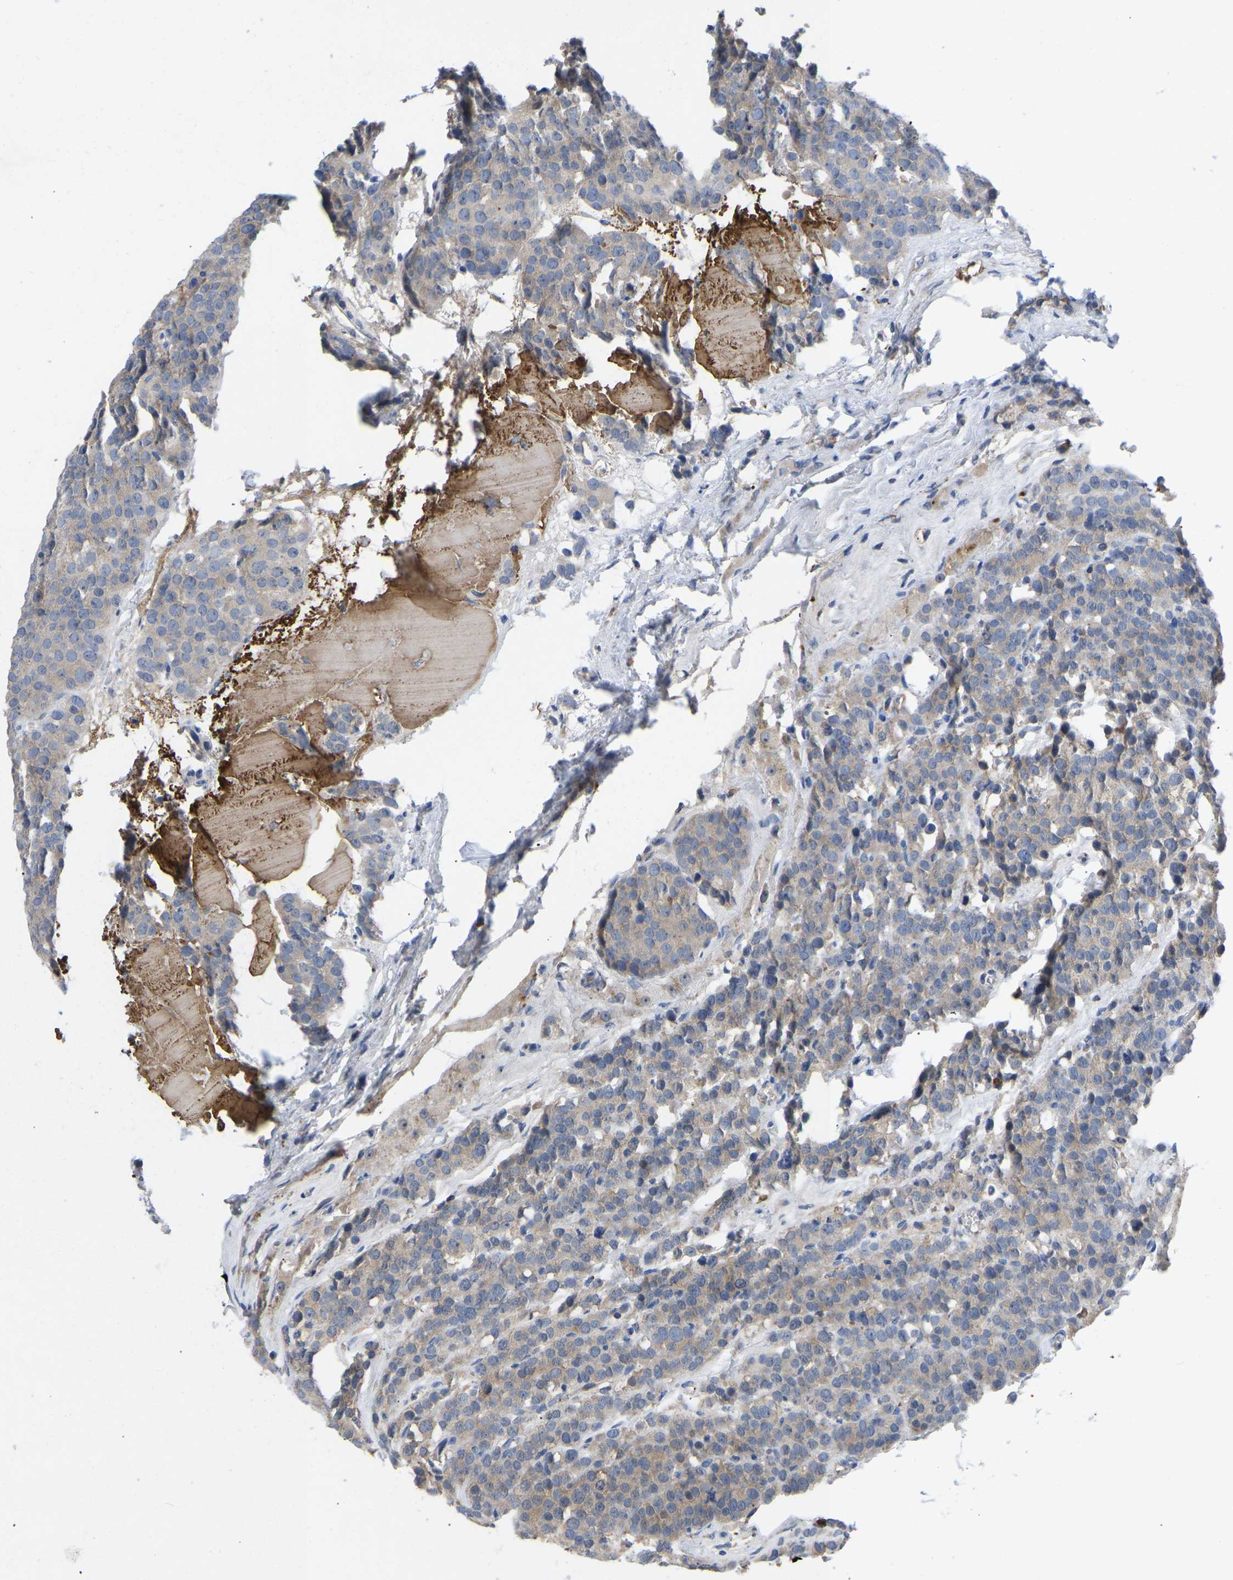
{"staining": {"intensity": "weak", "quantity": "<25%", "location": "cytoplasmic/membranous"}, "tissue": "testis cancer", "cell_type": "Tumor cells", "image_type": "cancer", "snomed": [{"axis": "morphology", "description": "Seminoma, NOS"}, {"axis": "topography", "description": "Testis"}], "caption": "Immunohistochemistry micrograph of testis cancer stained for a protein (brown), which exhibits no expression in tumor cells.", "gene": "ABCA10", "patient": {"sex": "male", "age": 71}}